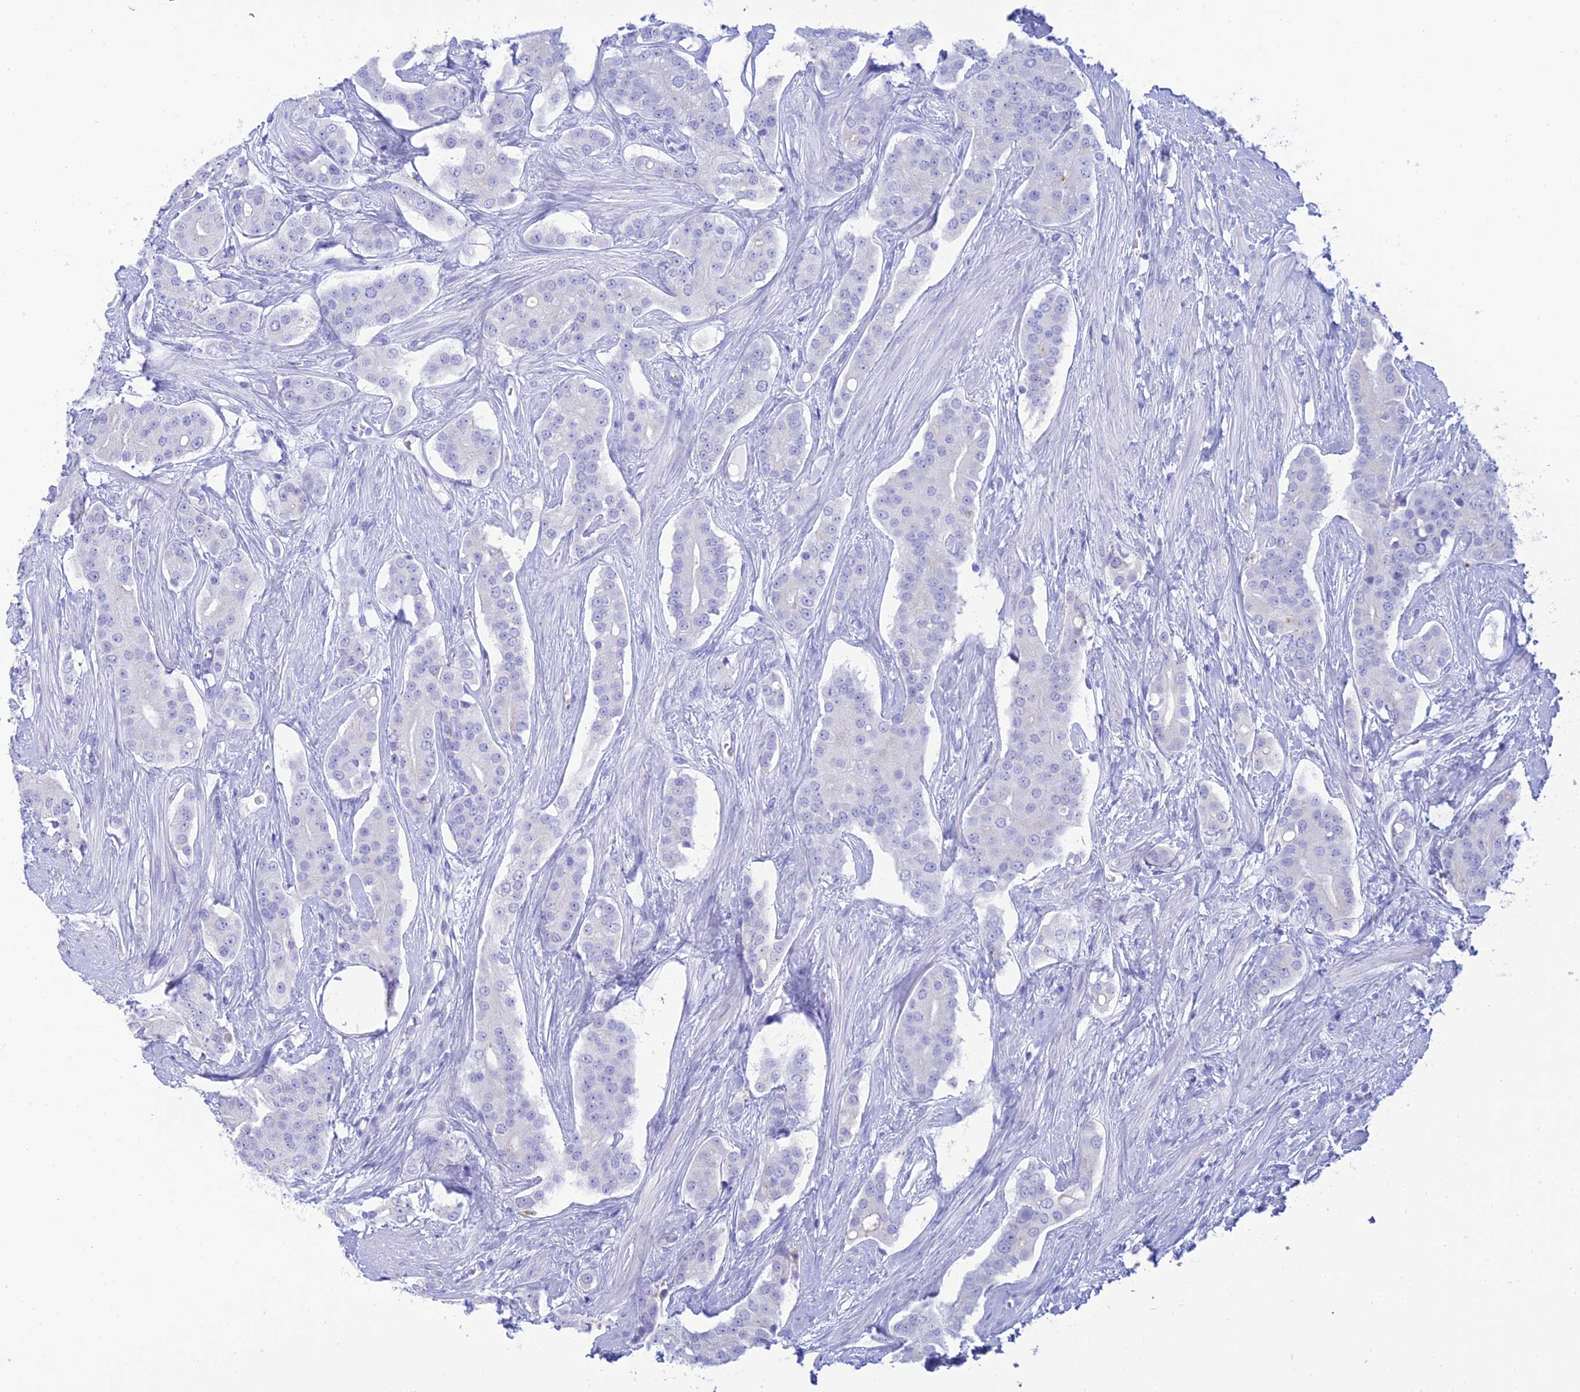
{"staining": {"intensity": "negative", "quantity": "none", "location": "none"}, "tissue": "prostate cancer", "cell_type": "Tumor cells", "image_type": "cancer", "snomed": [{"axis": "morphology", "description": "Adenocarcinoma, High grade"}, {"axis": "topography", "description": "Prostate"}], "caption": "Immunohistochemistry (IHC) of prostate cancer (adenocarcinoma (high-grade)) shows no positivity in tumor cells. (DAB immunohistochemistry, high magnification).", "gene": "MAL2", "patient": {"sex": "male", "age": 71}}